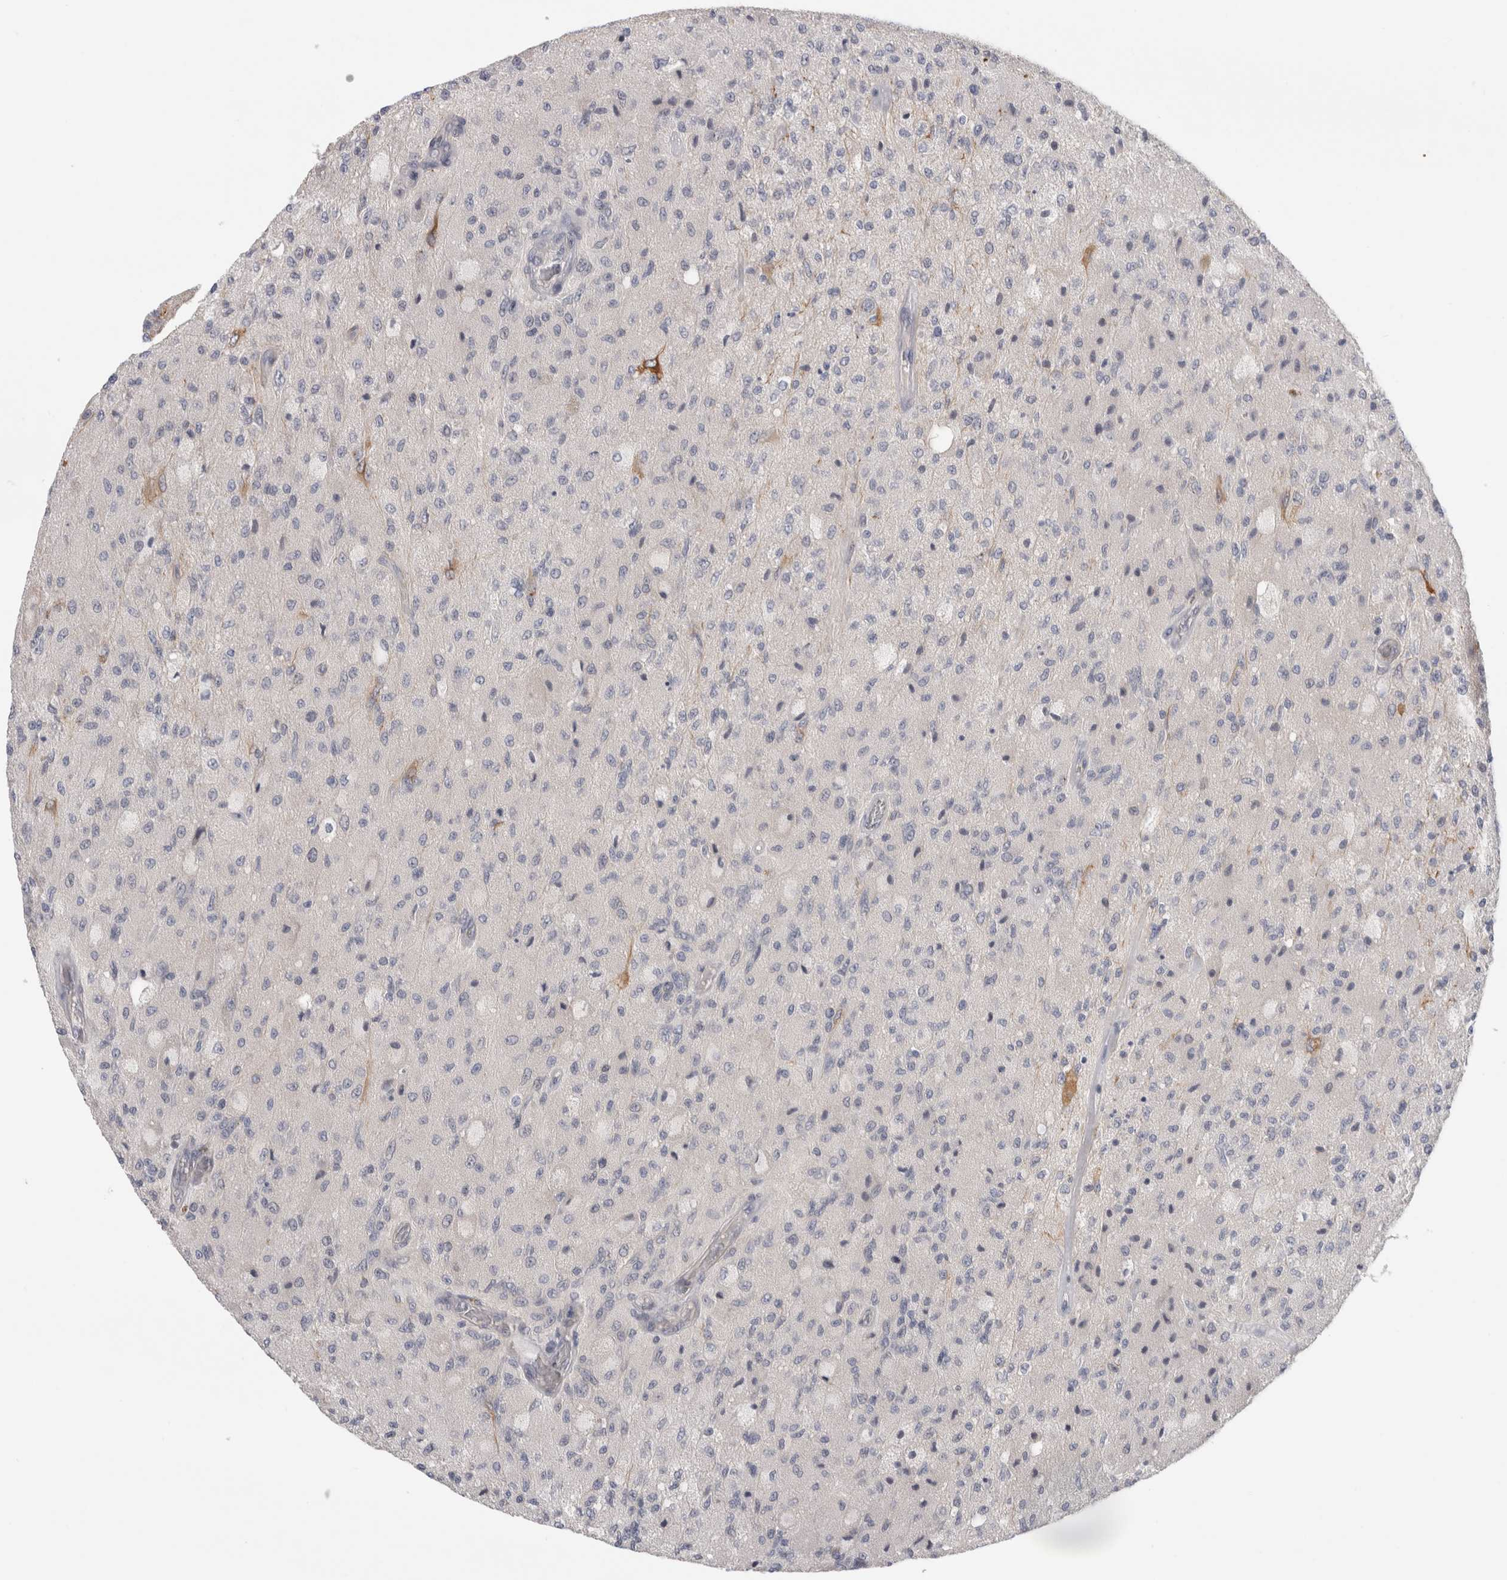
{"staining": {"intensity": "negative", "quantity": "none", "location": "none"}, "tissue": "glioma", "cell_type": "Tumor cells", "image_type": "cancer", "snomed": [{"axis": "morphology", "description": "Normal tissue, NOS"}, {"axis": "morphology", "description": "Glioma, malignant, High grade"}, {"axis": "topography", "description": "Cerebral cortex"}], "caption": "Human malignant high-grade glioma stained for a protein using immunohistochemistry (IHC) reveals no expression in tumor cells.", "gene": "SYTL5", "patient": {"sex": "male", "age": 77}}